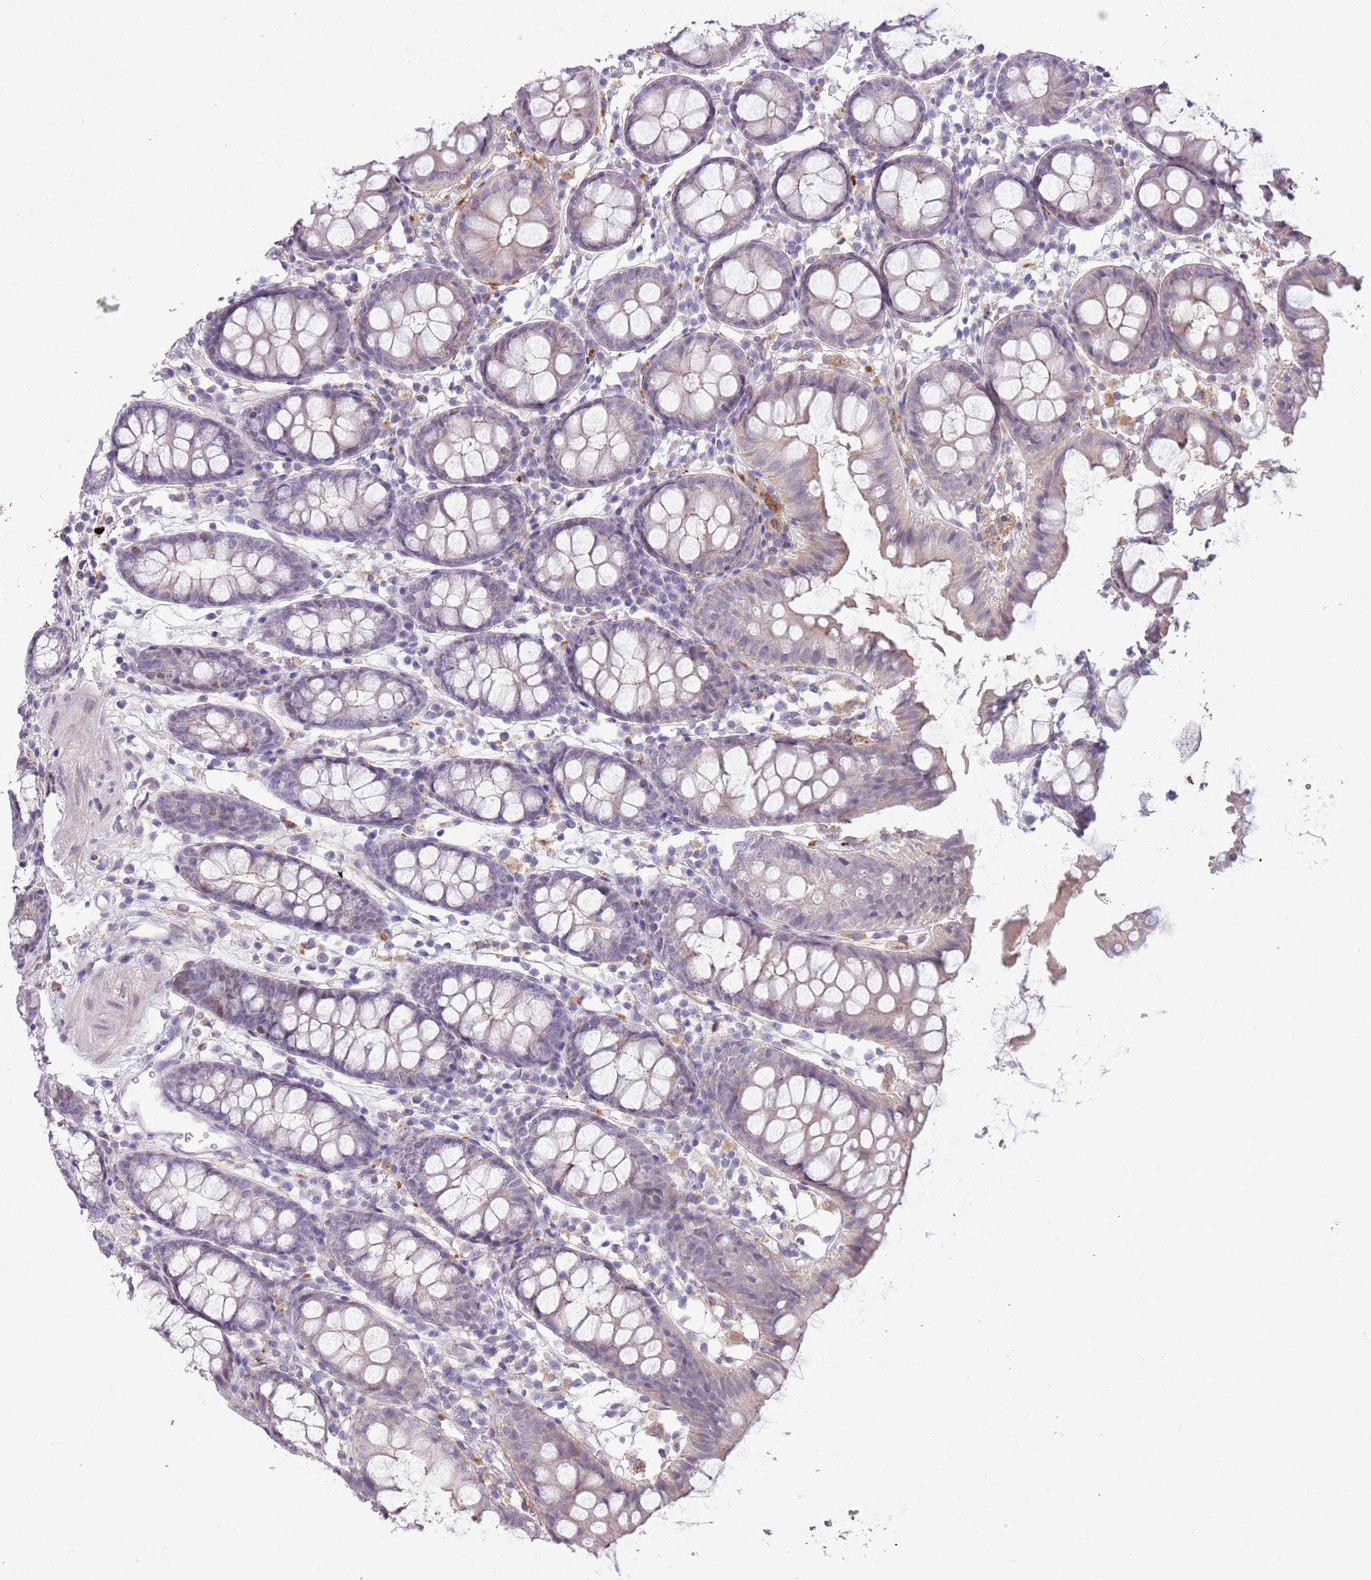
{"staining": {"intensity": "weak", "quantity": "25%-75%", "location": "nuclear"}, "tissue": "colon", "cell_type": "Endothelial cells", "image_type": "normal", "snomed": [{"axis": "morphology", "description": "Normal tissue, NOS"}, {"axis": "topography", "description": "Colon"}], "caption": "Endothelial cells show weak nuclear positivity in approximately 25%-75% of cells in normal colon.", "gene": "CCND2", "patient": {"sex": "female", "age": 84}}